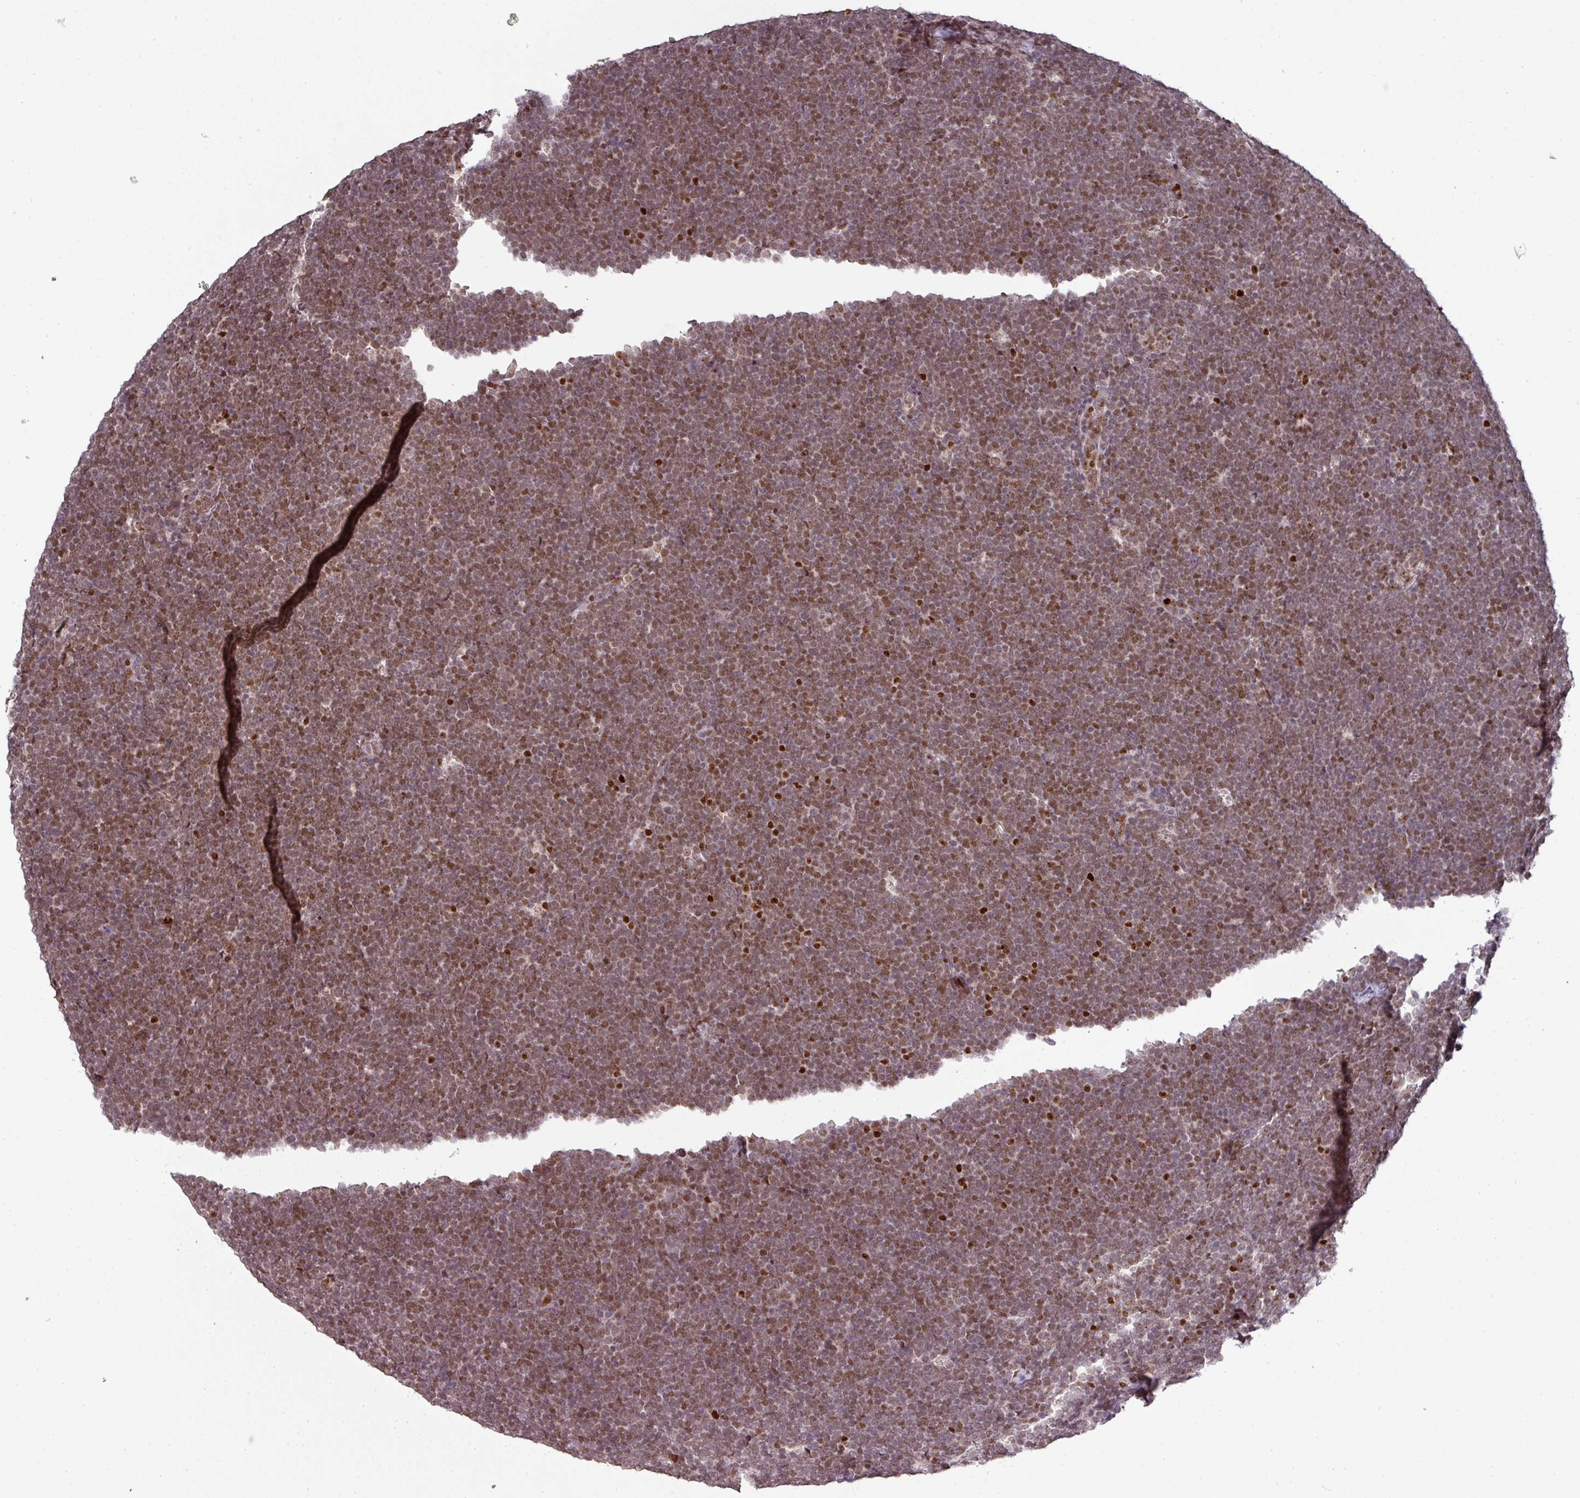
{"staining": {"intensity": "moderate", "quantity": ">75%", "location": "nuclear"}, "tissue": "lymphoma", "cell_type": "Tumor cells", "image_type": "cancer", "snomed": [{"axis": "morphology", "description": "Malignant lymphoma, non-Hodgkin's type, High grade"}, {"axis": "topography", "description": "Lymph node"}], "caption": "Immunohistochemical staining of malignant lymphoma, non-Hodgkin's type (high-grade) reveals moderate nuclear protein staining in approximately >75% of tumor cells.", "gene": "NEIL1", "patient": {"sex": "male", "age": 13}}